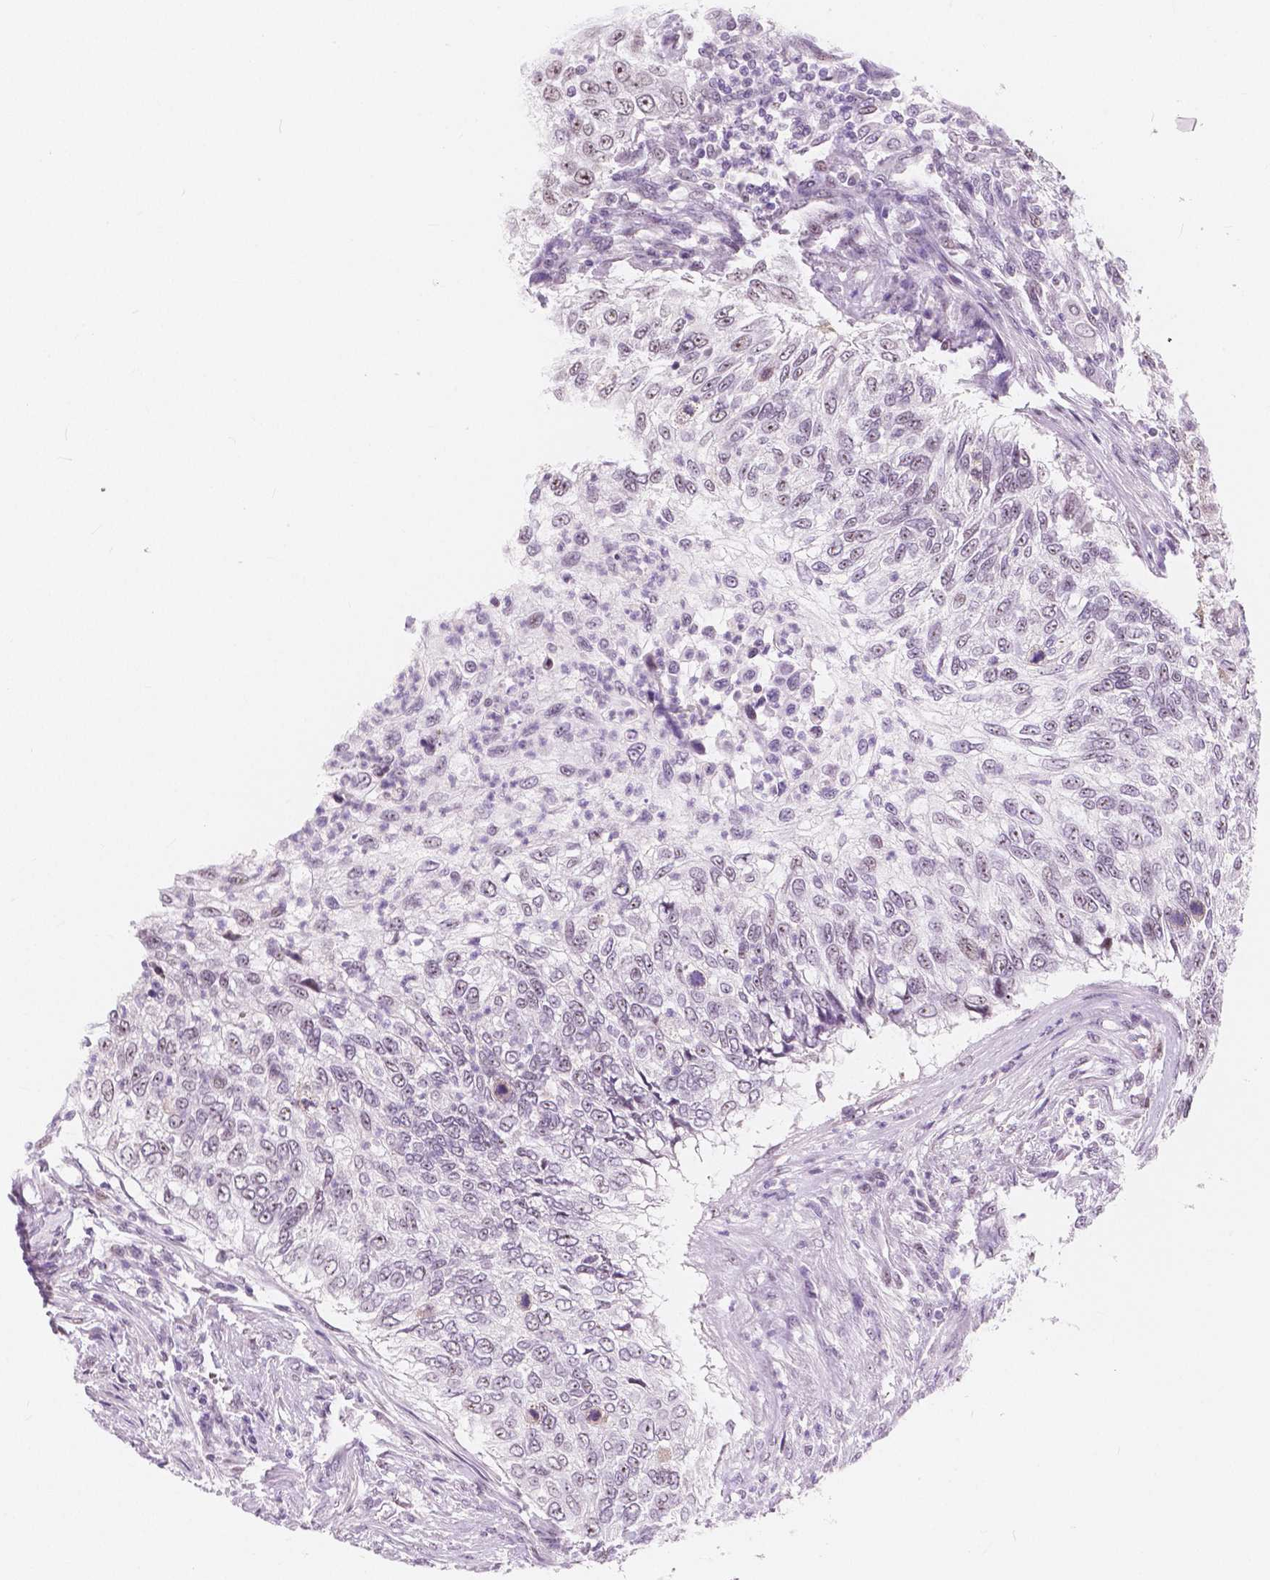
{"staining": {"intensity": "weak", "quantity": "<25%", "location": "nuclear"}, "tissue": "urothelial cancer", "cell_type": "Tumor cells", "image_type": "cancer", "snomed": [{"axis": "morphology", "description": "Urothelial carcinoma, High grade"}, {"axis": "topography", "description": "Urinary bladder"}], "caption": "The immunohistochemistry photomicrograph has no significant staining in tumor cells of urothelial carcinoma (high-grade) tissue. (Brightfield microscopy of DAB (3,3'-diaminobenzidine) immunohistochemistry at high magnification).", "gene": "NOLC1", "patient": {"sex": "female", "age": 60}}